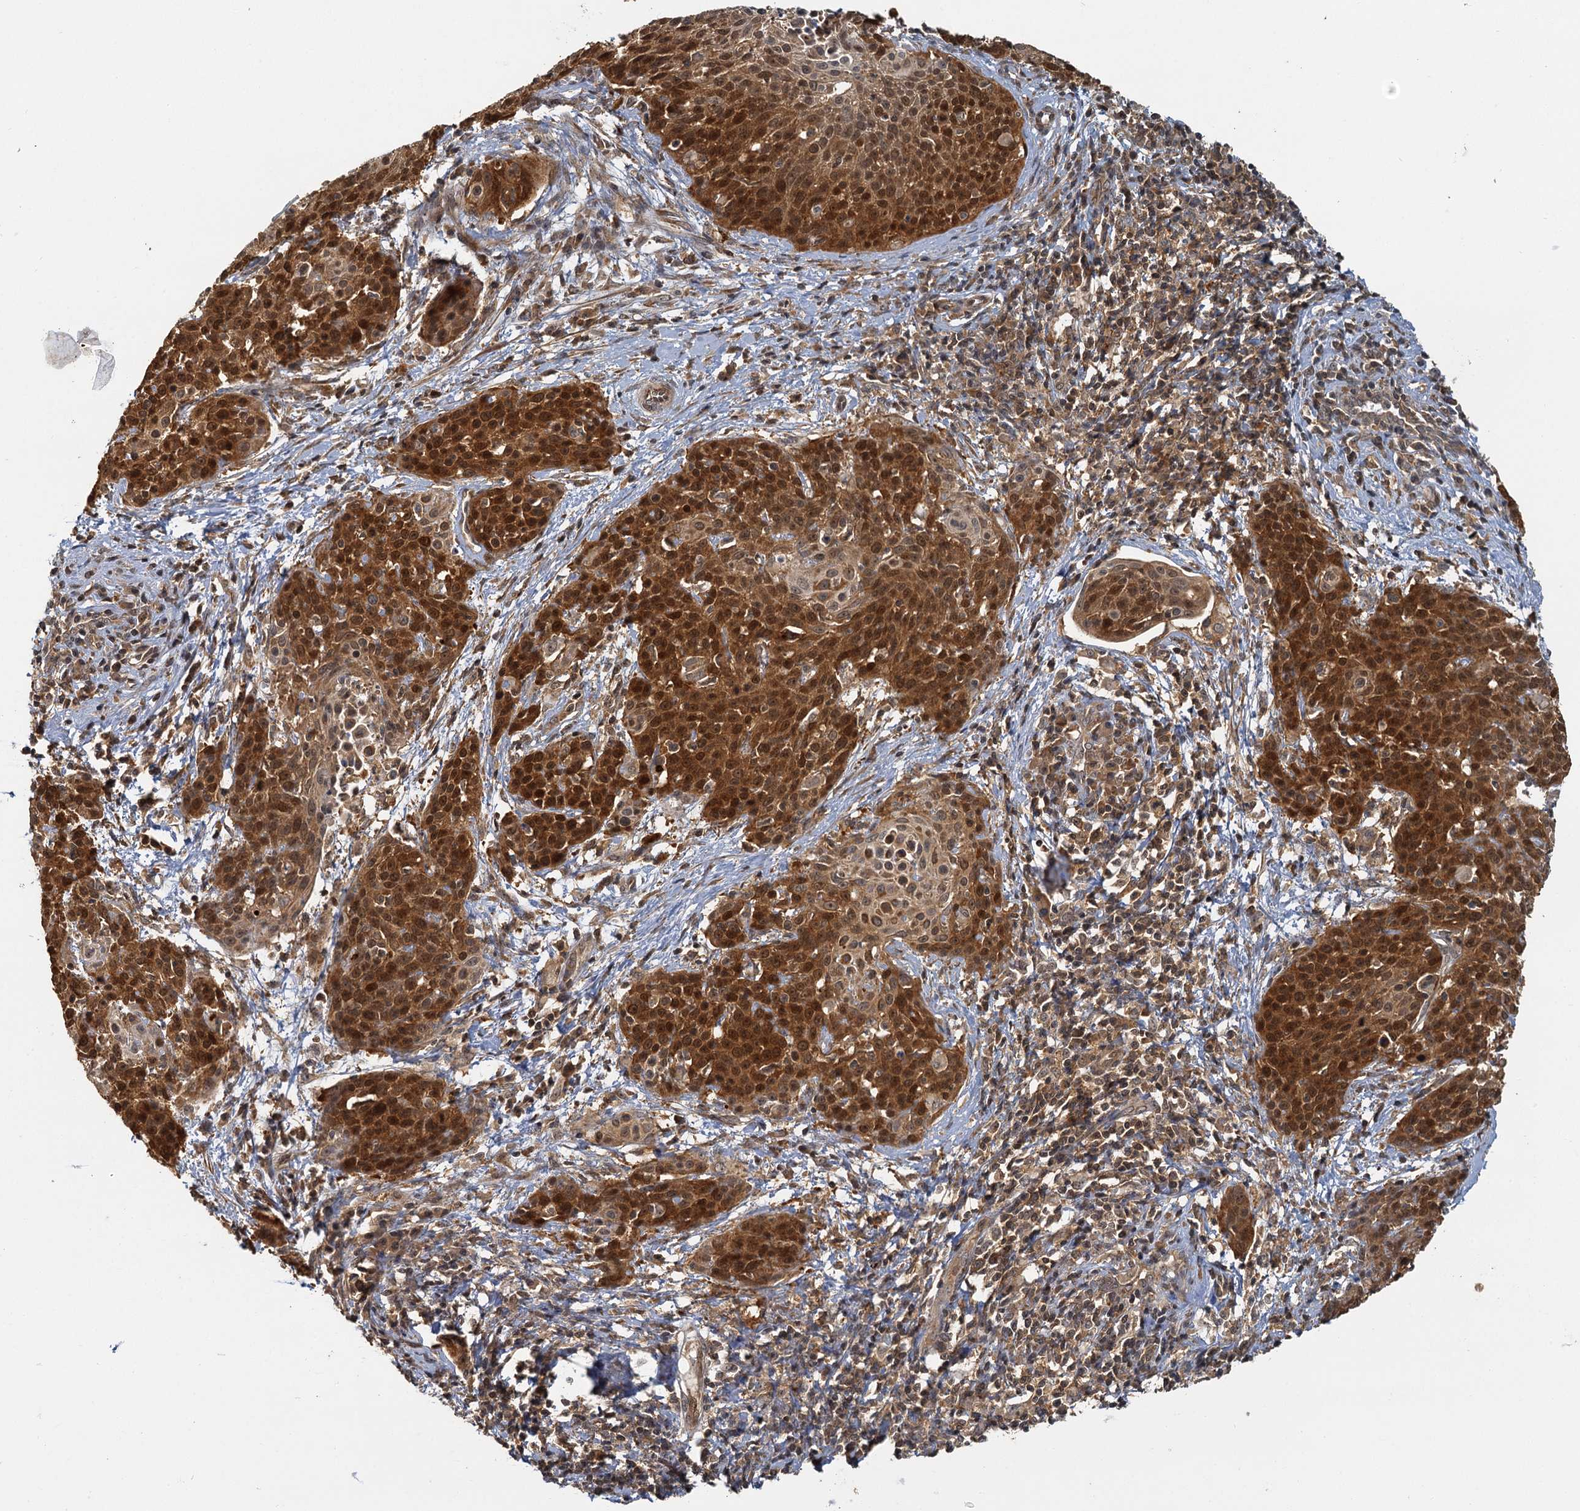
{"staining": {"intensity": "strong", "quantity": ">75%", "location": "cytoplasmic/membranous,nuclear"}, "tissue": "cervical cancer", "cell_type": "Tumor cells", "image_type": "cancer", "snomed": [{"axis": "morphology", "description": "Squamous cell carcinoma, NOS"}, {"axis": "topography", "description": "Cervix"}], "caption": "A high amount of strong cytoplasmic/membranous and nuclear expression is identified in approximately >75% of tumor cells in squamous cell carcinoma (cervical) tissue. Using DAB (brown) and hematoxylin (blue) stains, captured at high magnification using brightfield microscopy.", "gene": "ZNF549", "patient": {"sex": "female", "age": 38}}